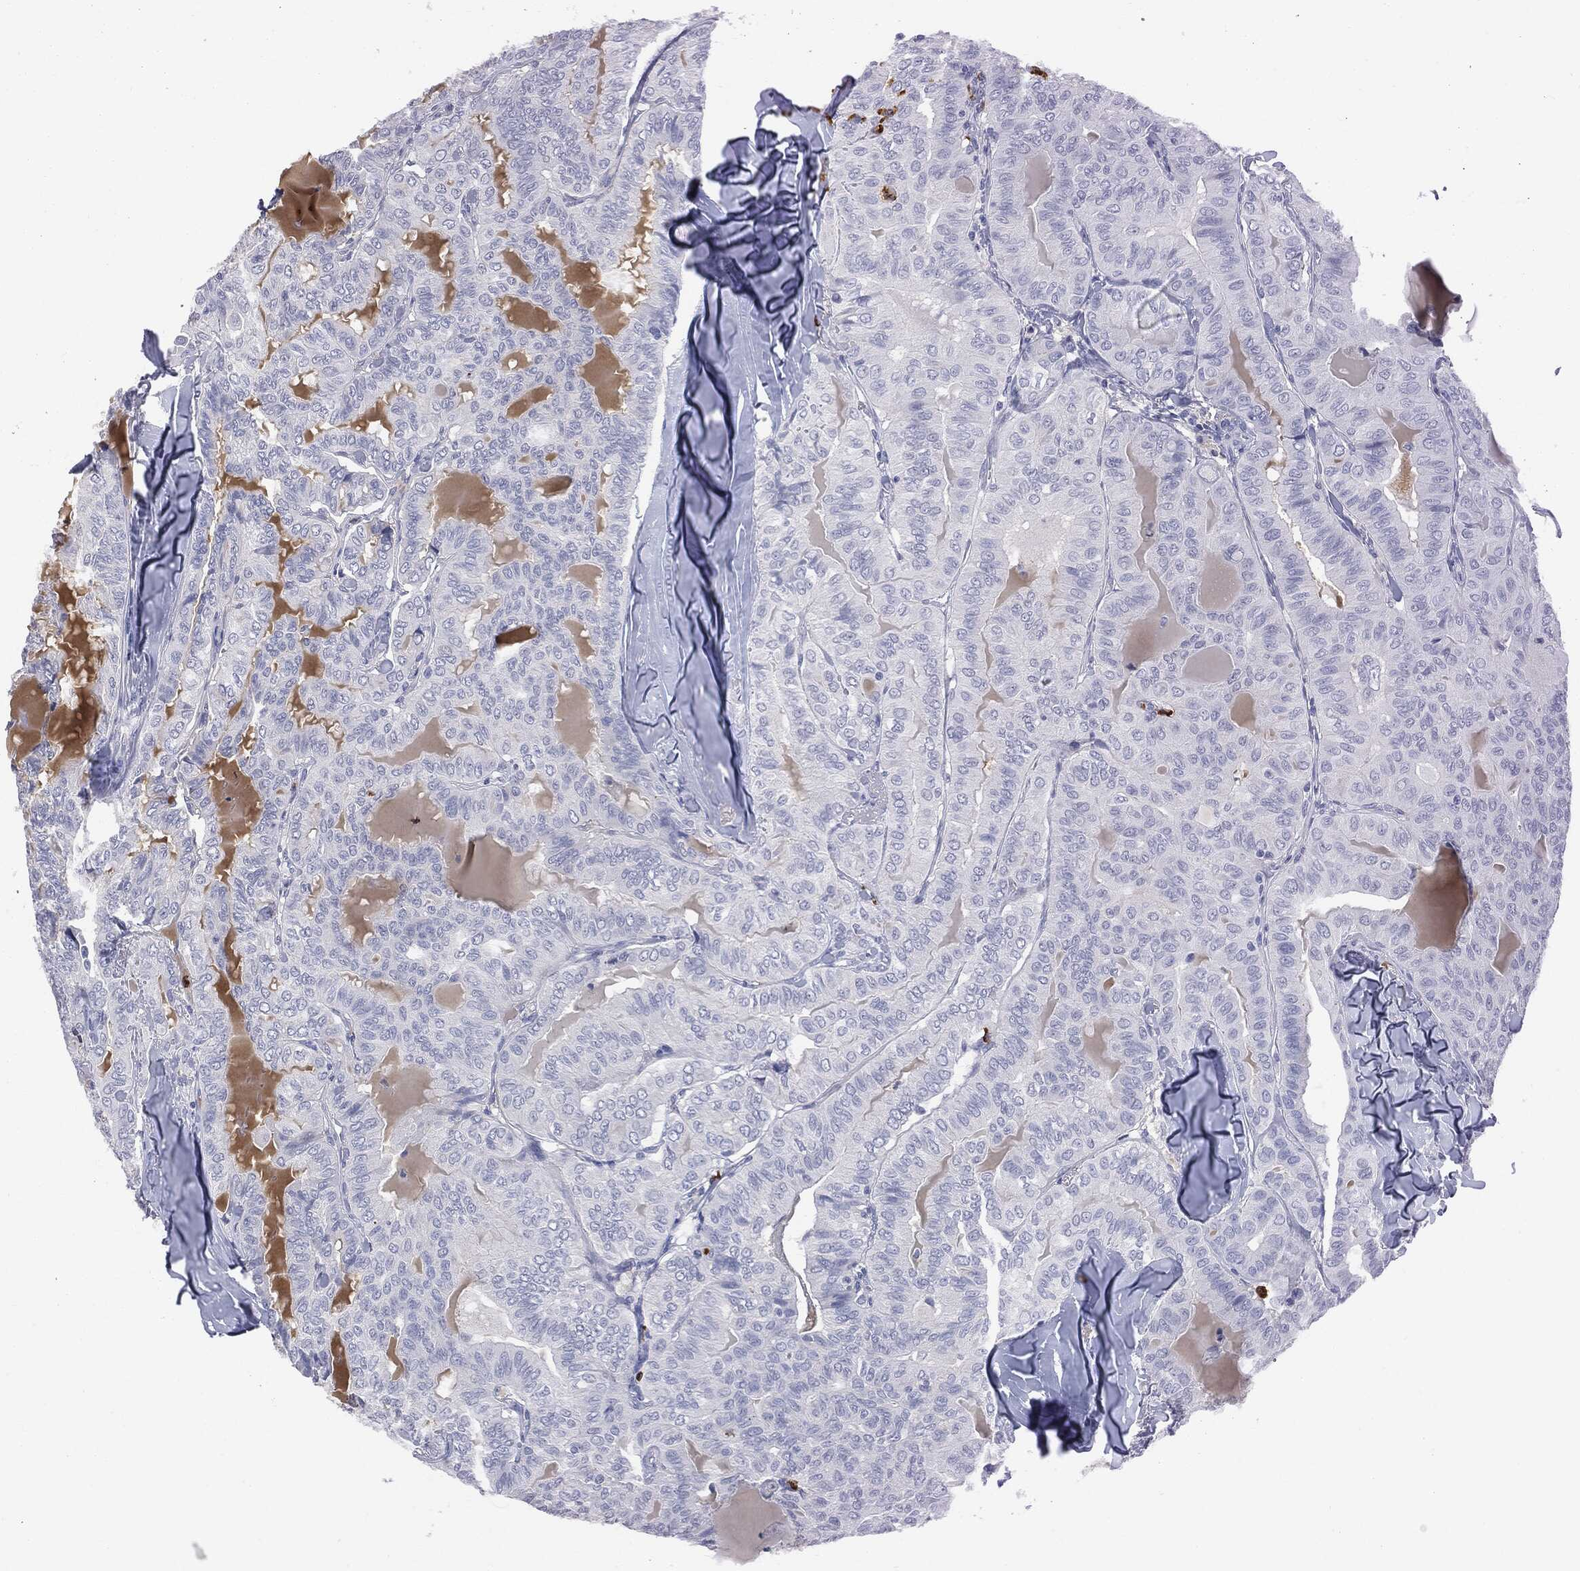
{"staining": {"intensity": "negative", "quantity": "none", "location": "none"}, "tissue": "thyroid cancer", "cell_type": "Tumor cells", "image_type": "cancer", "snomed": [{"axis": "morphology", "description": "Papillary adenocarcinoma, NOS"}, {"axis": "topography", "description": "Thyroid gland"}], "caption": "Immunohistochemical staining of thyroid cancer (papillary adenocarcinoma) exhibits no significant expression in tumor cells.", "gene": "BTK", "patient": {"sex": "female", "age": 68}}